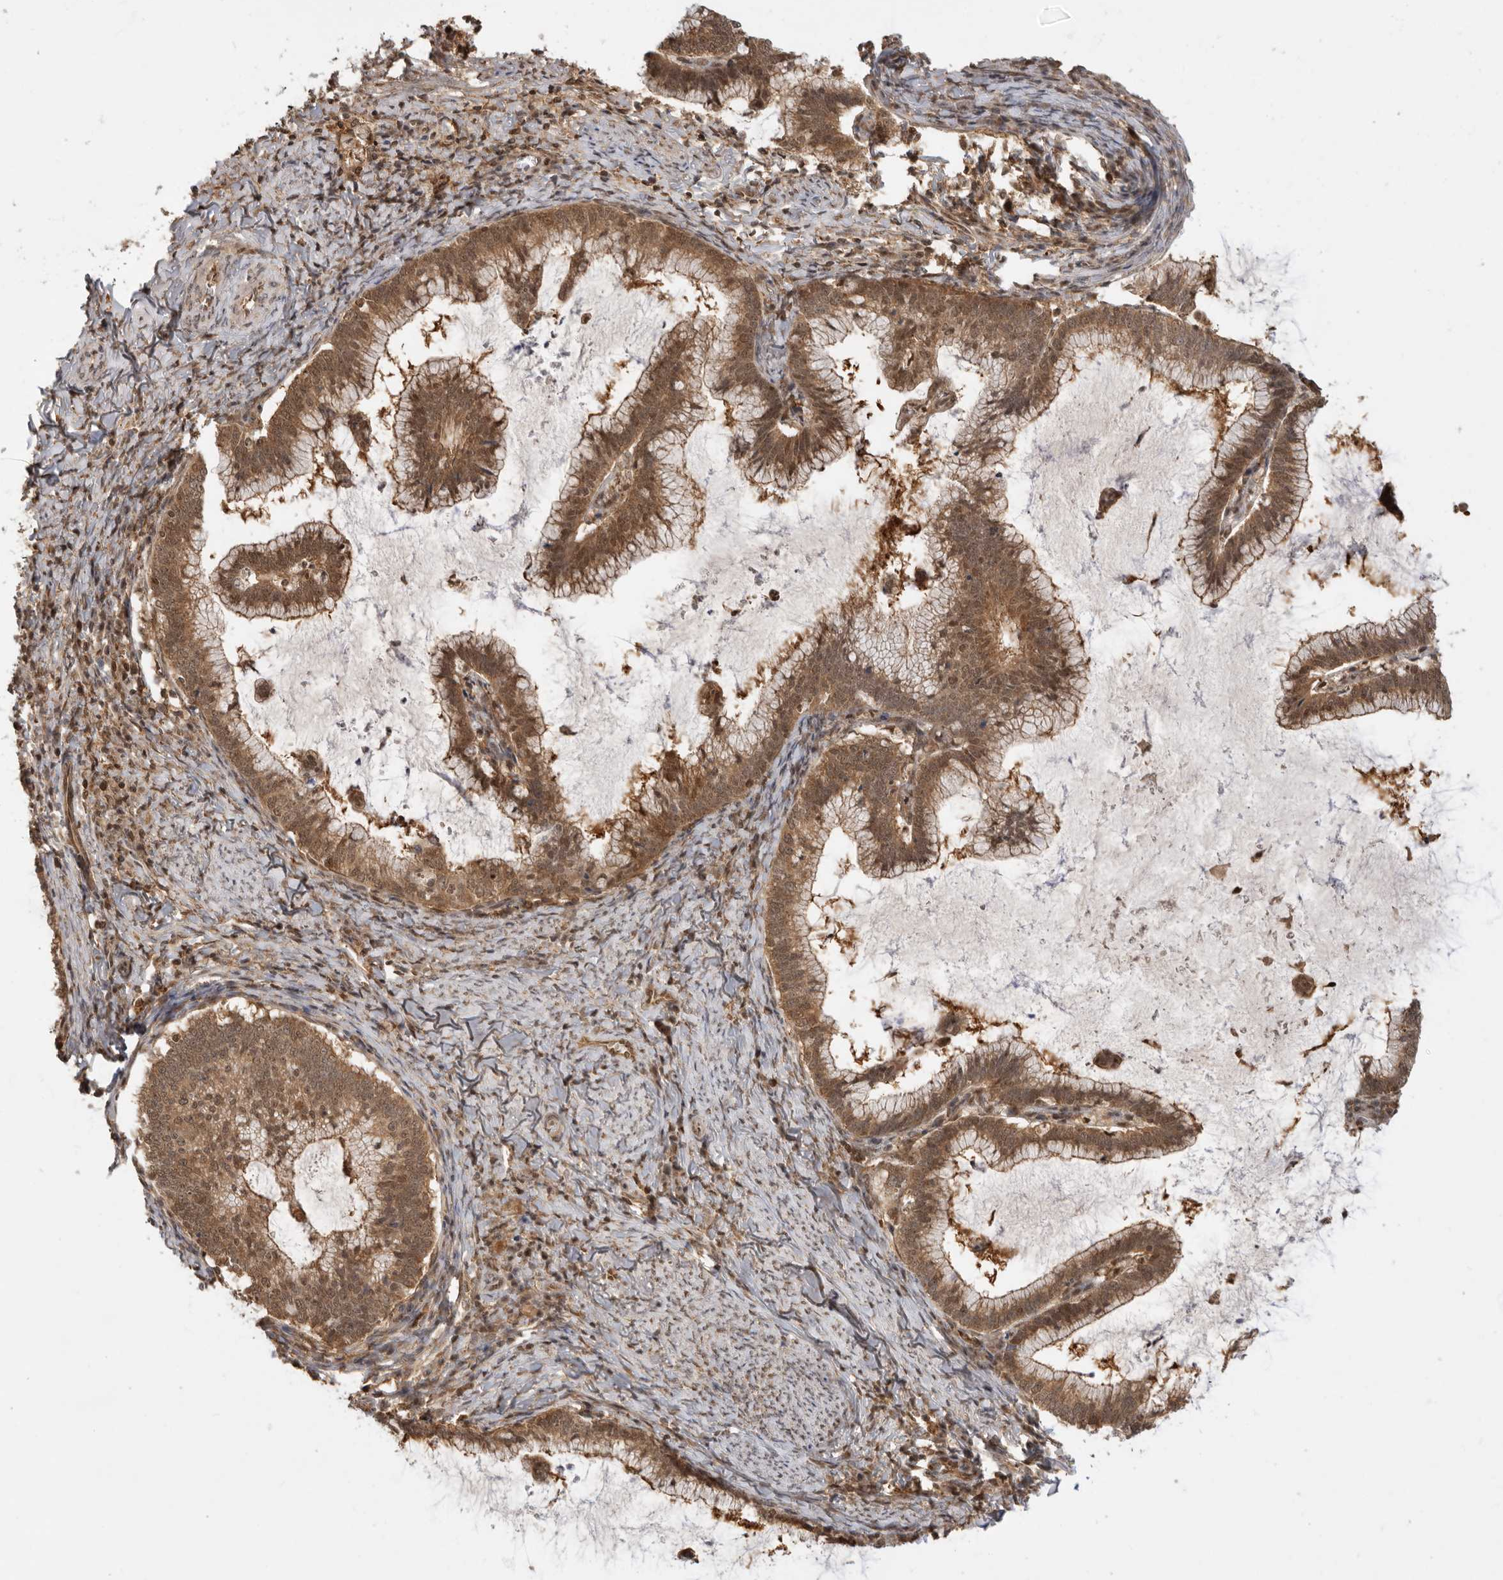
{"staining": {"intensity": "moderate", "quantity": ">75%", "location": "cytoplasmic/membranous,nuclear"}, "tissue": "cervical cancer", "cell_type": "Tumor cells", "image_type": "cancer", "snomed": [{"axis": "morphology", "description": "Adenocarcinoma, NOS"}, {"axis": "topography", "description": "Cervix"}], "caption": "DAB immunohistochemical staining of human adenocarcinoma (cervical) demonstrates moderate cytoplasmic/membranous and nuclear protein expression in about >75% of tumor cells.", "gene": "ADPRS", "patient": {"sex": "female", "age": 36}}